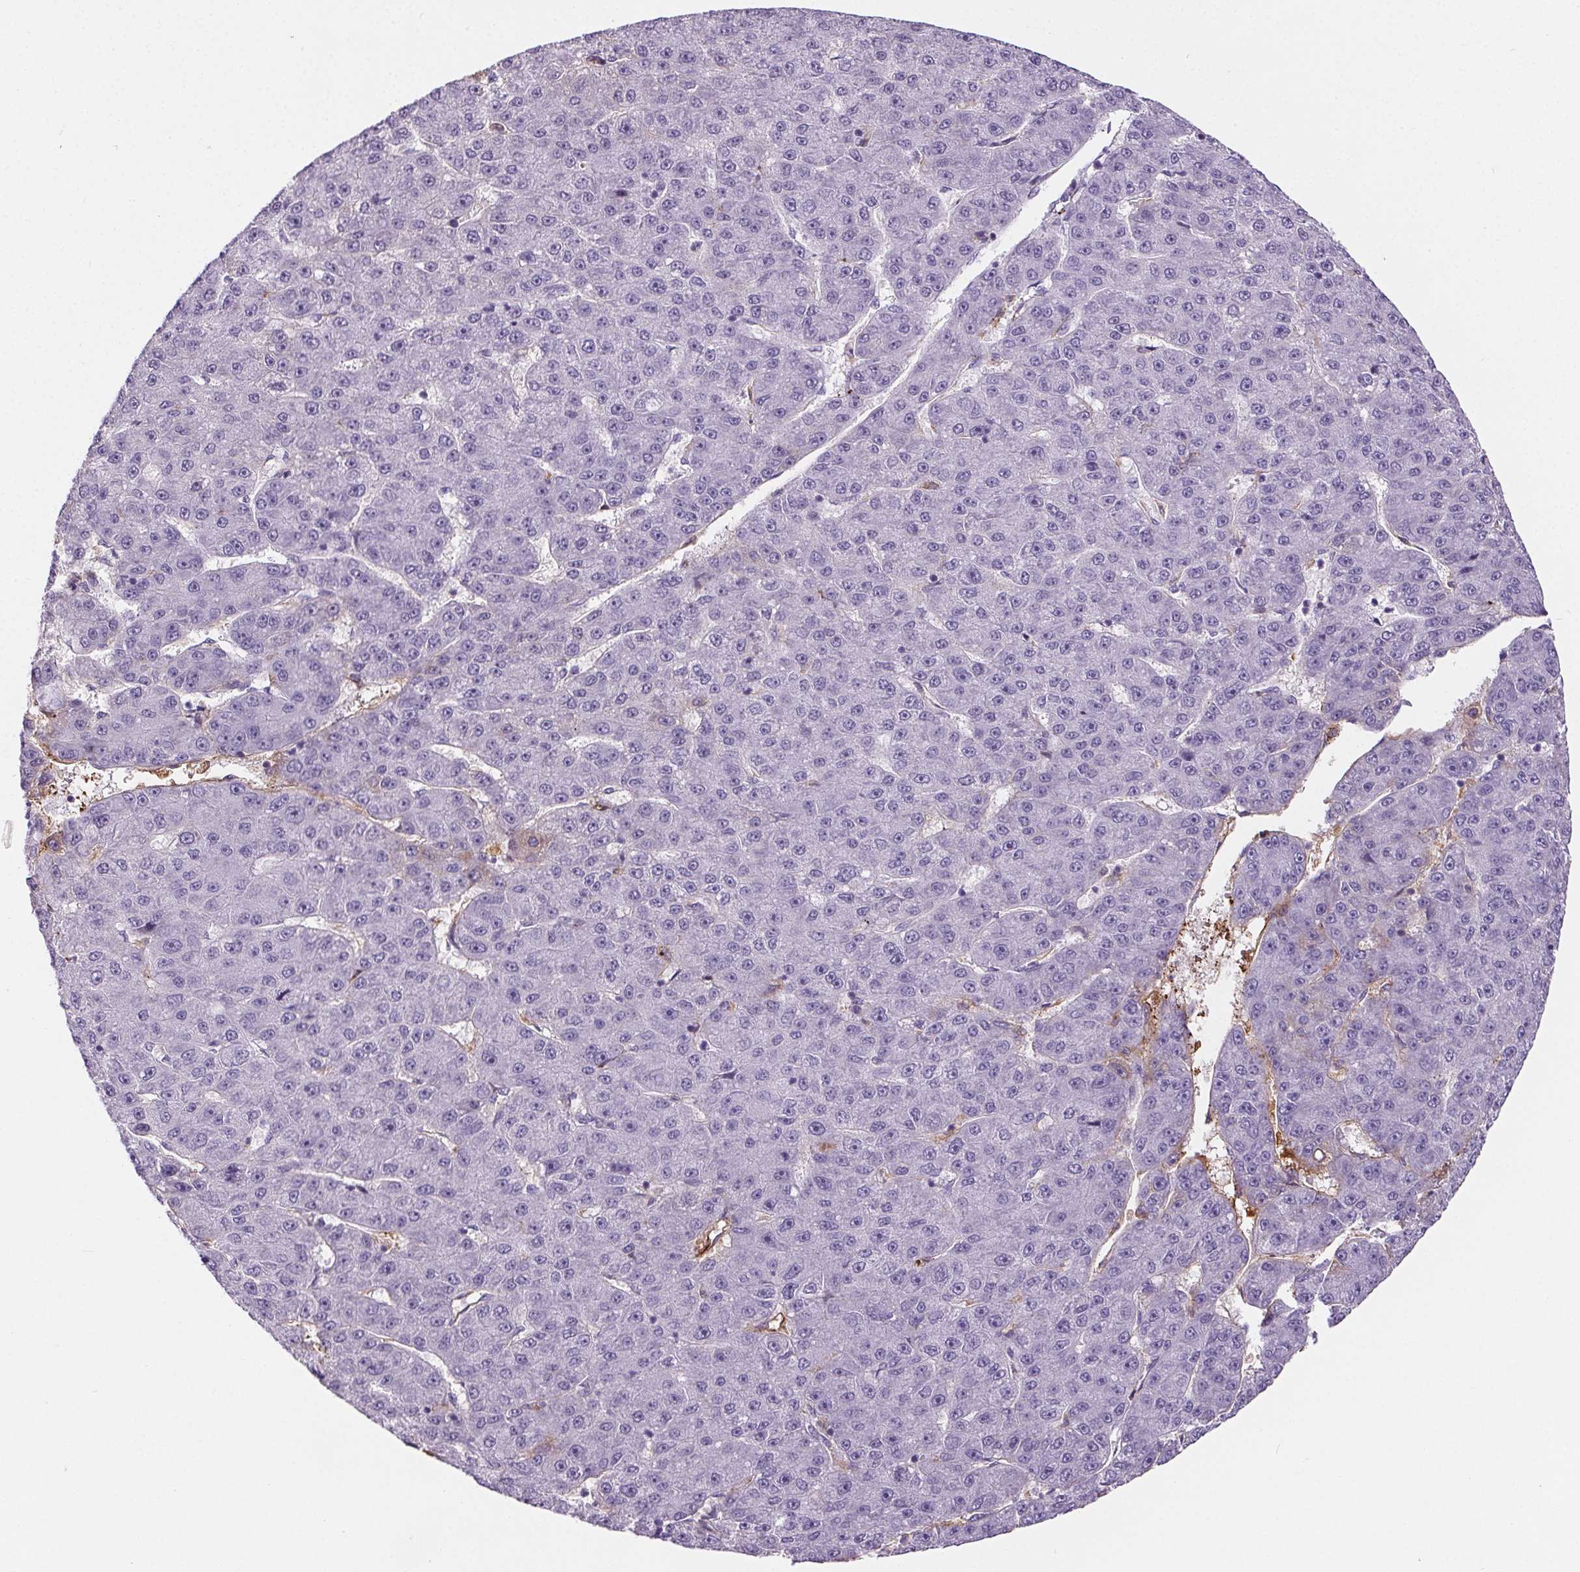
{"staining": {"intensity": "negative", "quantity": "none", "location": "none"}, "tissue": "liver cancer", "cell_type": "Tumor cells", "image_type": "cancer", "snomed": [{"axis": "morphology", "description": "Carcinoma, Hepatocellular, NOS"}, {"axis": "topography", "description": "Liver"}], "caption": "There is no significant staining in tumor cells of liver cancer.", "gene": "CD5L", "patient": {"sex": "male", "age": 67}}